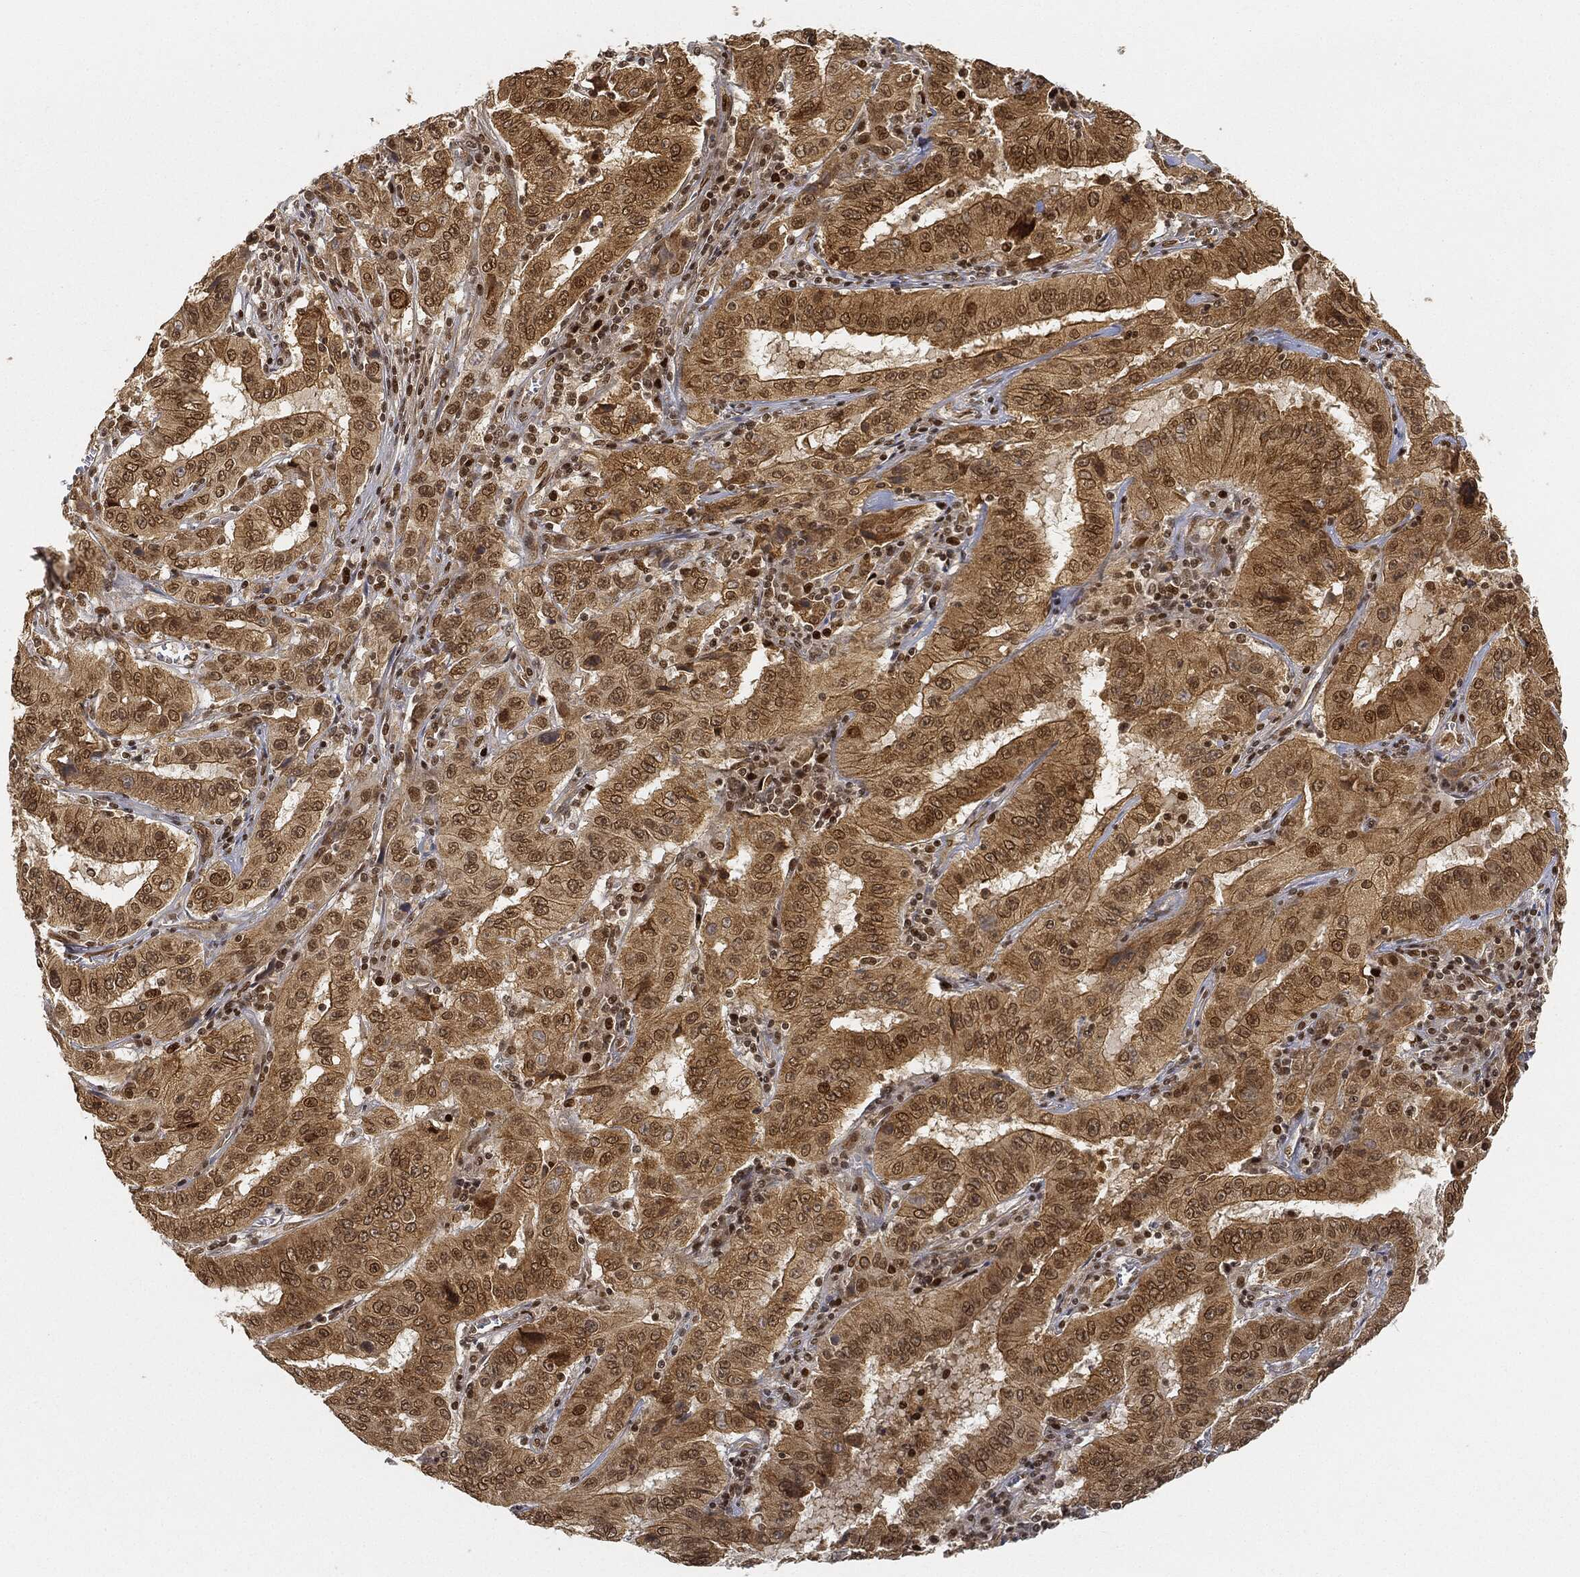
{"staining": {"intensity": "moderate", "quantity": "25%-75%", "location": "cytoplasmic/membranous,nuclear"}, "tissue": "pancreatic cancer", "cell_type": "Tumor cells", "image_type": "cancer", "snomed": [{"axis": "morphology", "description": "Adenocarcinoma, NOS"}, {"axis": "topography", "description": "Pancreas"}], "caption": "Immunohistochemical staining of pancreatic cancer (adenocarcinoma) displays medium levels of moderate cytoplasmic/membranous and nuclear positivity in approximately 25%-75% of tumor cells.", "gene": "CIB1", "patient": {"sex": "male", "age": 63}}